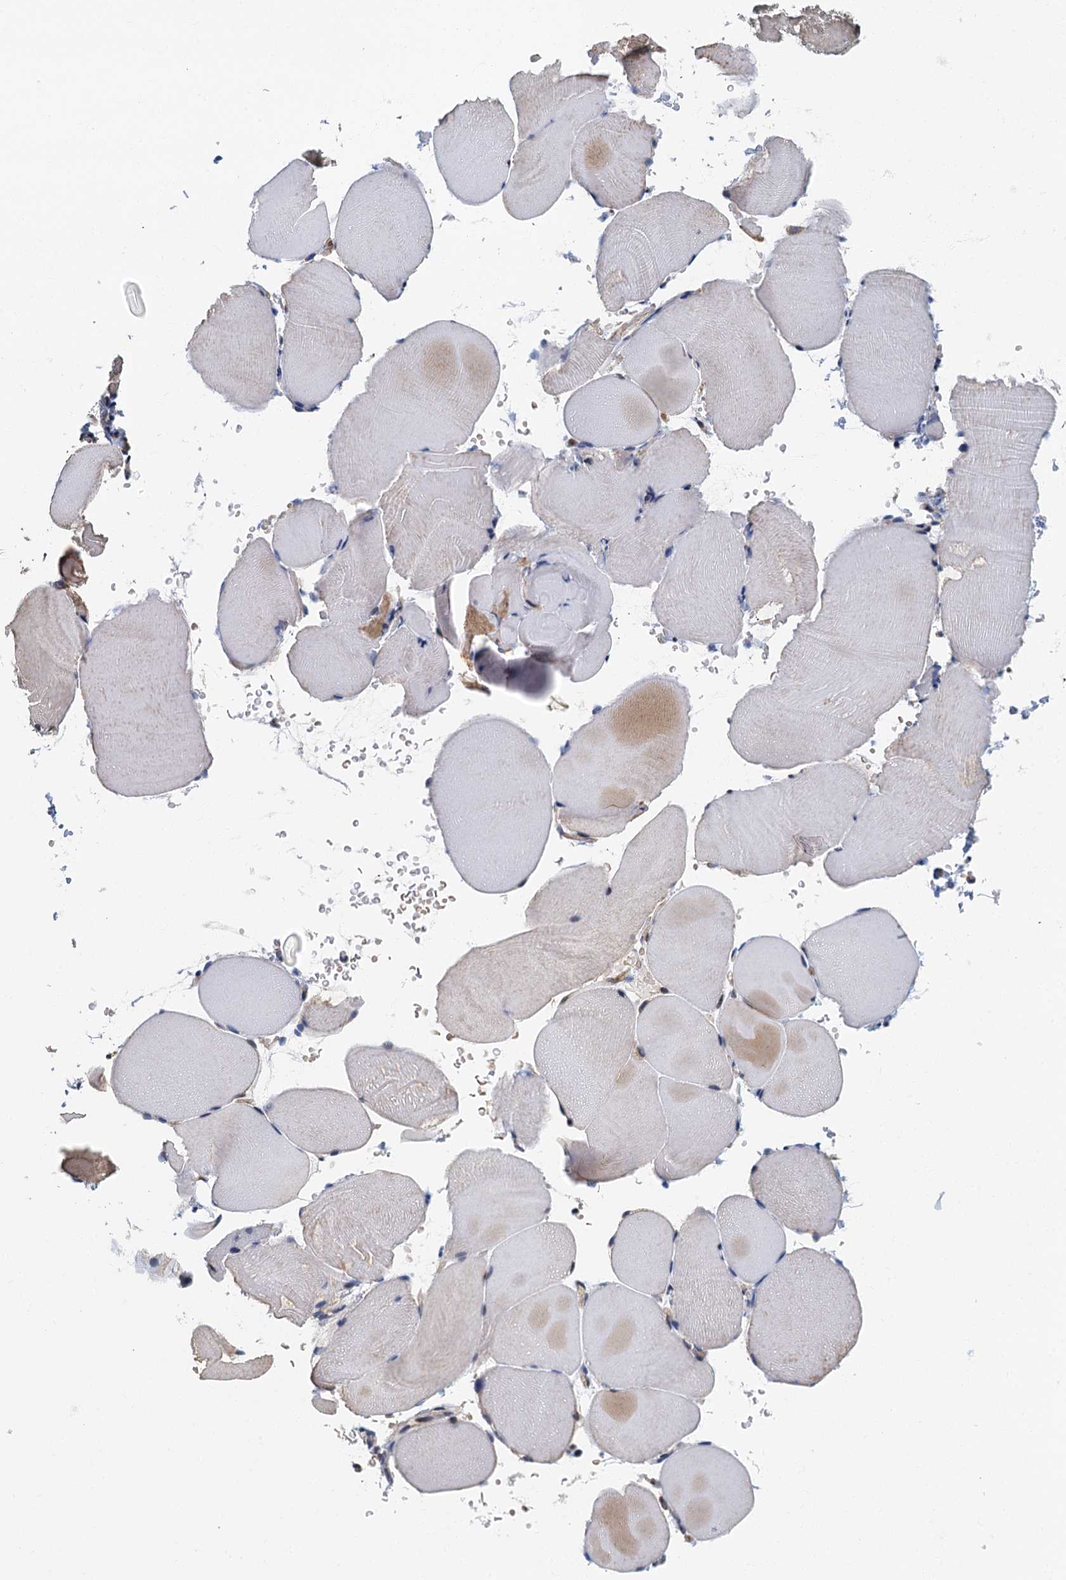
{"staining": {"intensity": "negative", "quantity": "none", "location": "none"}, "tissue": "skeletal muscle", "cell_type": "Myocytes", "image_type": "normal", "snomed": [{"axis": "morphology", "description": "Normal tissue, NOS"}, {"axis": "topography", "description": "Skeletal muscle"}, {"axis": "topography", "description": "Parathyroid gland"}], "caption": "Immunohistochemistry (IHC) photomicrograph of unremarkable skeletal muscle: human skeletal muscle stained with DAB (3,3'-diaminobenzidine) demonstrates no significant protein positivity in myocytes. (Stains: DAB immunohistochemistry (IHC) with hematoxylin counter stain, Microscopy: brightfield microscopy at high magnification).", "gene": "GADL1", "patient": {"sex": "female", "age": 37}}